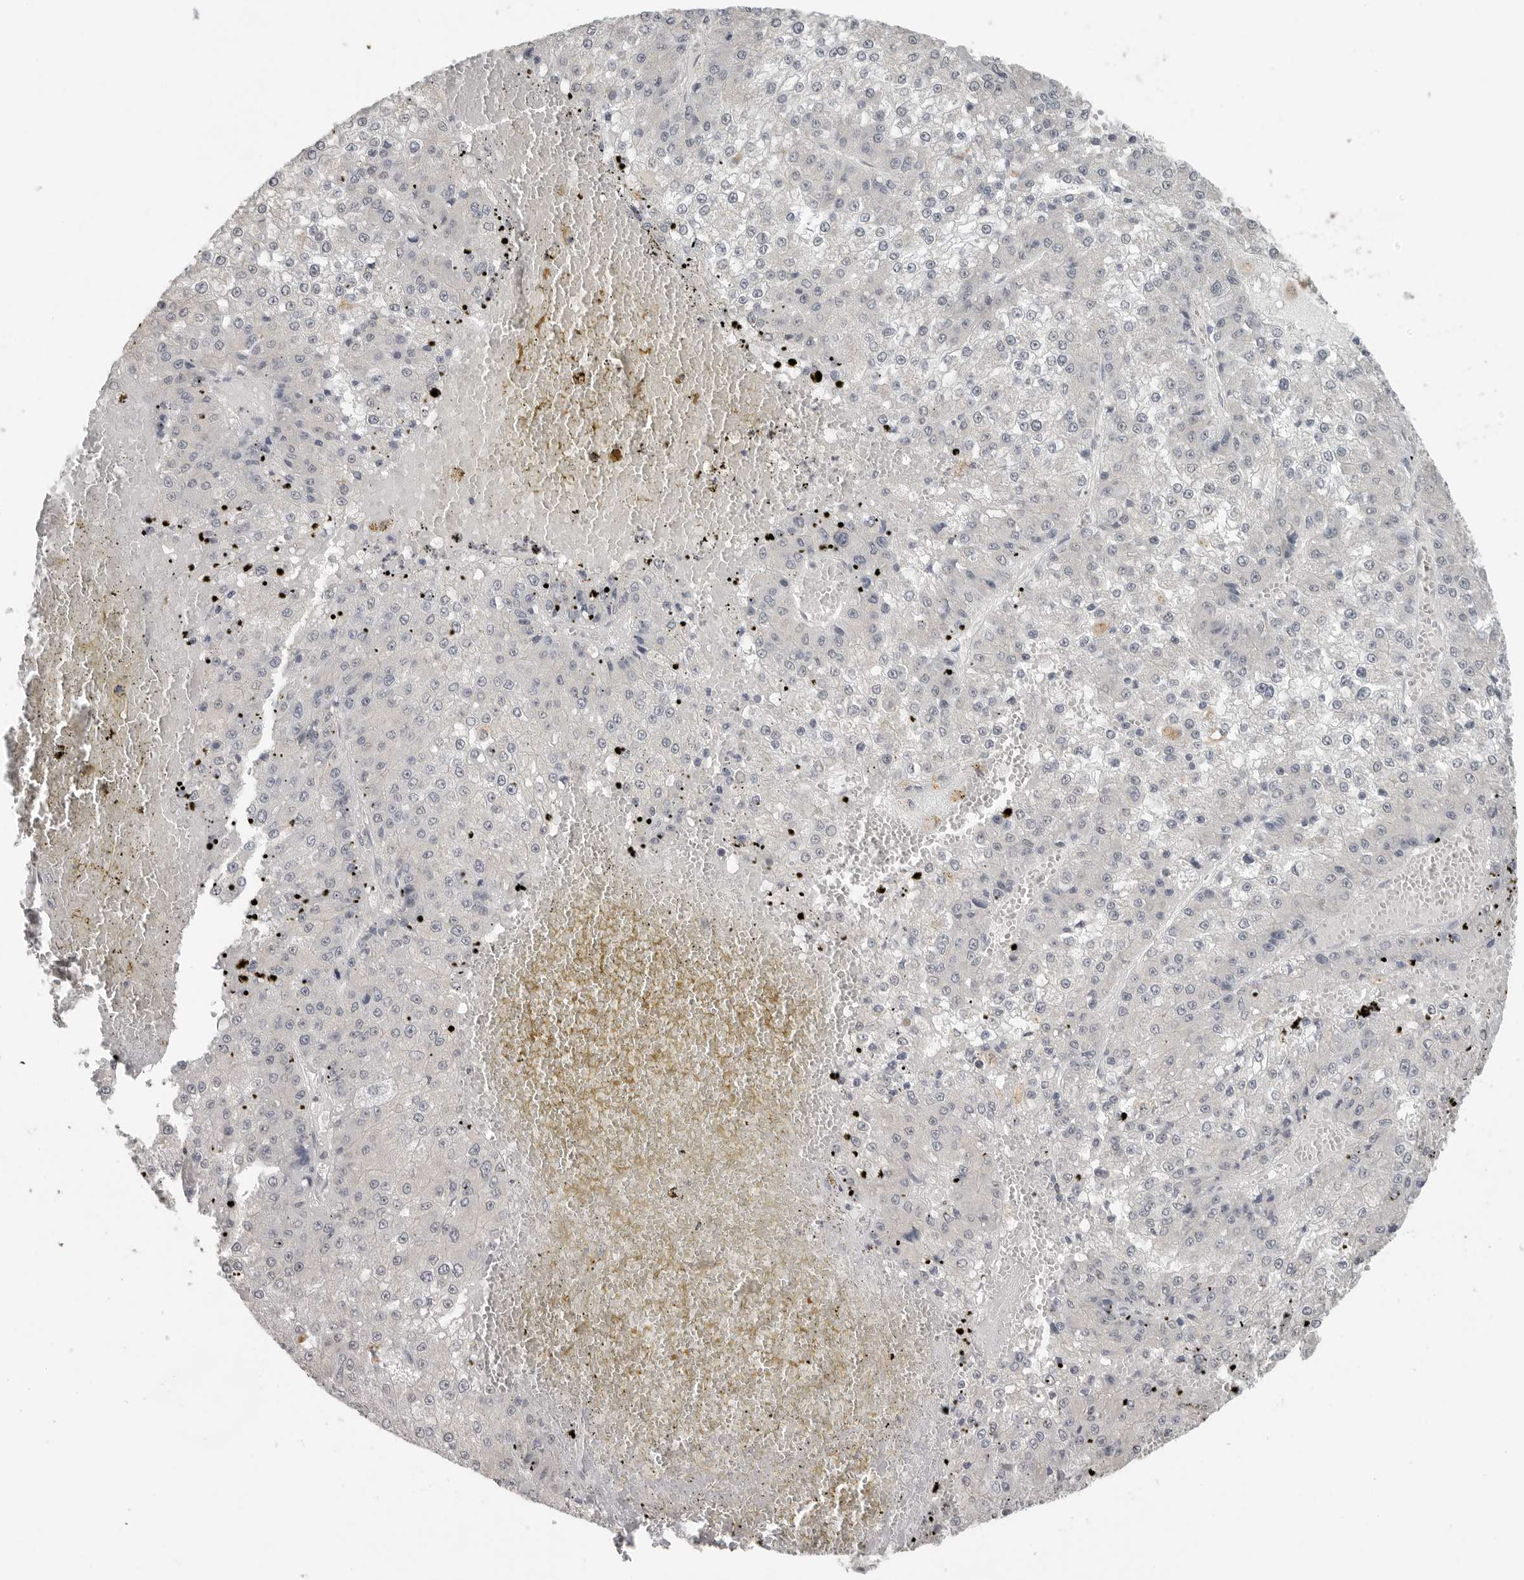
{"staining": {"intensity": "negative", "quantity": "none", "location": "none"}, "tissue": "liver cancer", "cell_type": "Tumor cells", "image_type": "cancer", "snomed": [{"axis": "morphology", "description": "Carcinoma, Hepatocellular, NOS"}, {"axis": "topography", "description": "Liver"}], "caption": "Hepatocellular carcinoma (liver) was stained to show a protein in brown. There is no significant staining in tumor cells.", "gene": "FOXP3", "patient": {"sex": "female", "age": 73}}